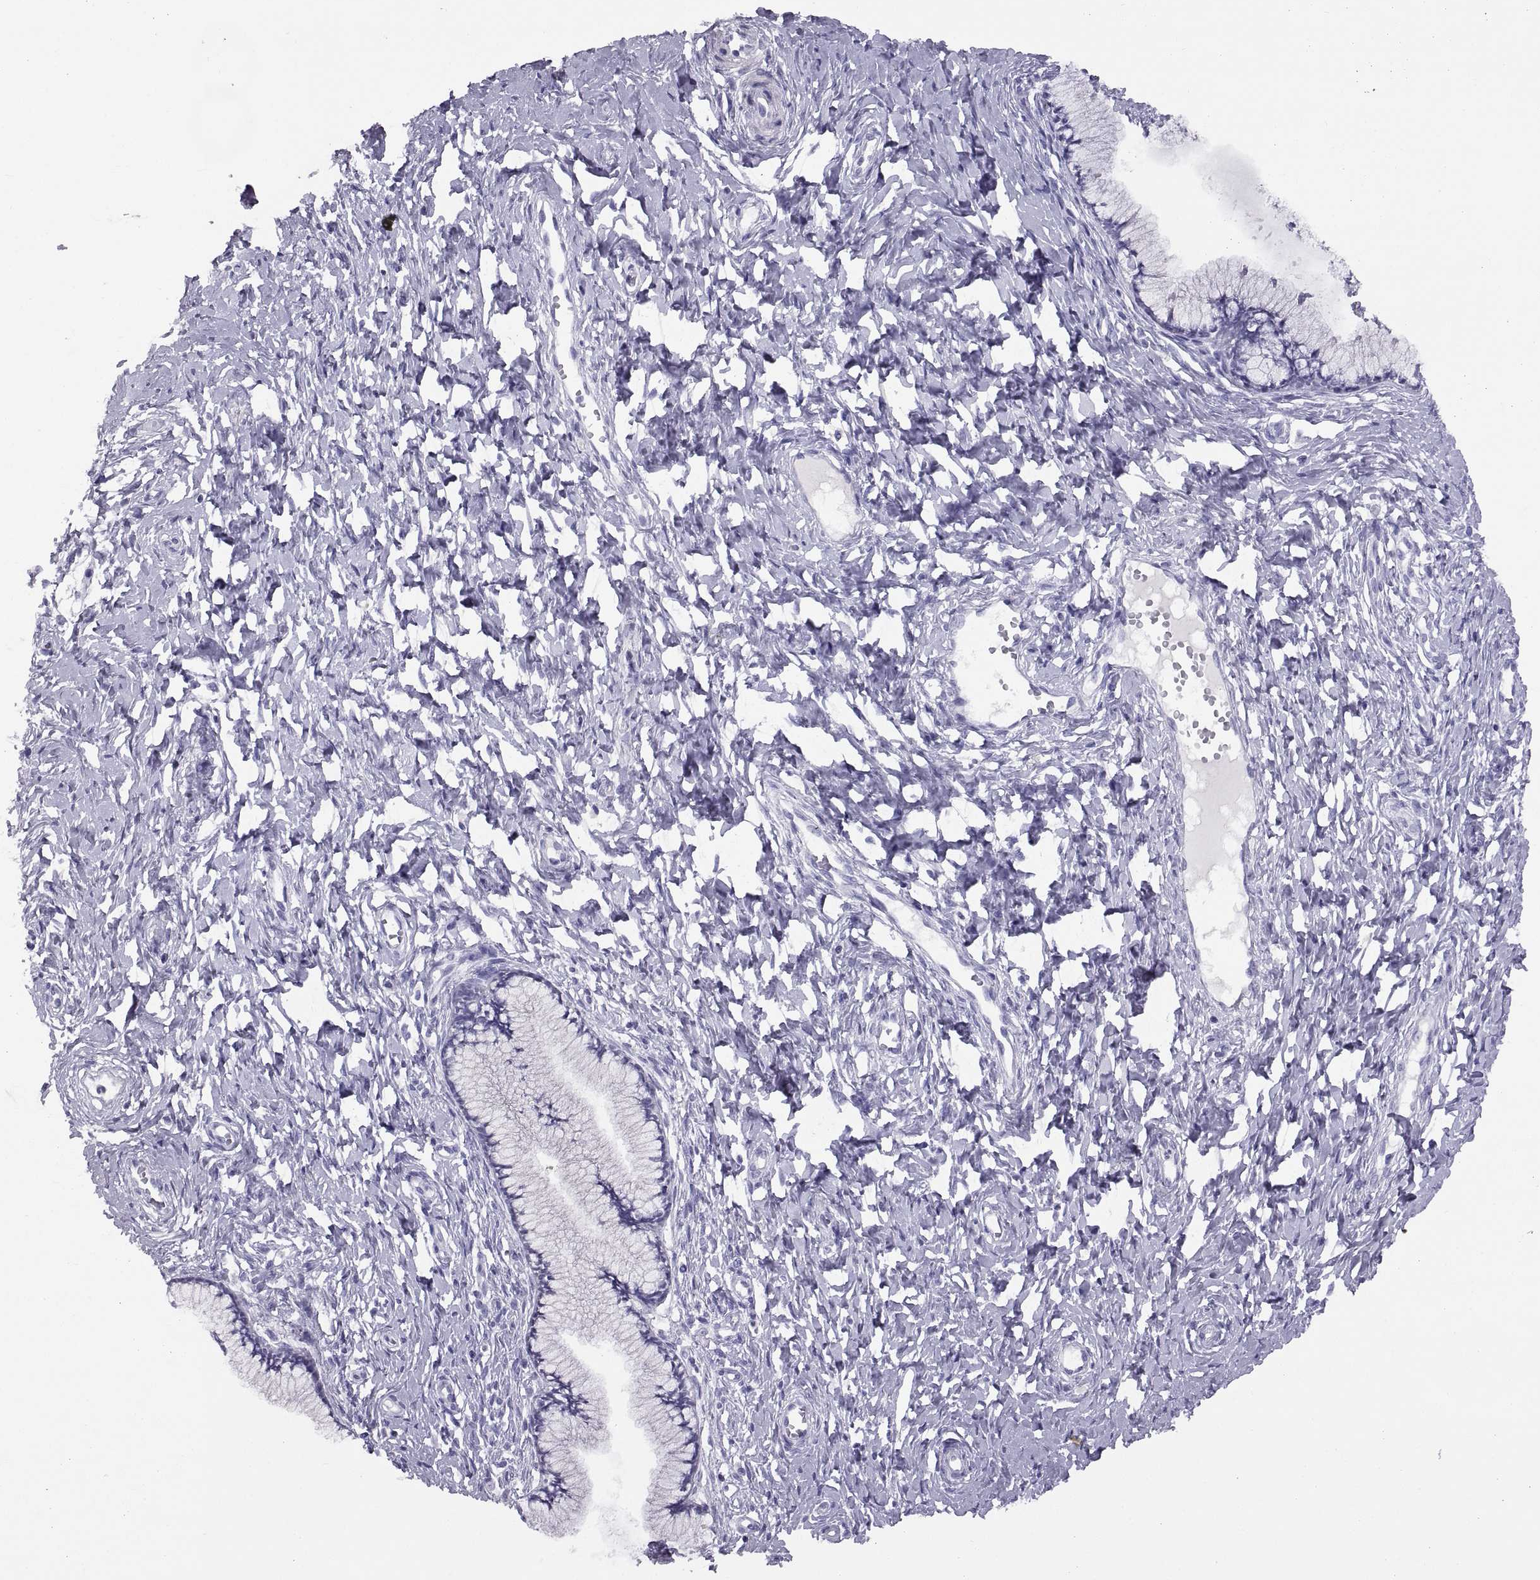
{"staining": {"intensity": "negative", "quantity": "none", "location": "none"}, "tissue": "cervix", "cell_type": "Glandular cells", "image_type": "normal", "snomed": [{"axis": "morphology", "description": "Normal tissue, NOS"}, {"axis": "topography", "description": "Cervix"}], "caption": "Immunohistochemistry of unremarkable human cervix displays no staining in glandular cells.", "gene": "RGS20", "patient": {"sex": "female", "age": 40}}